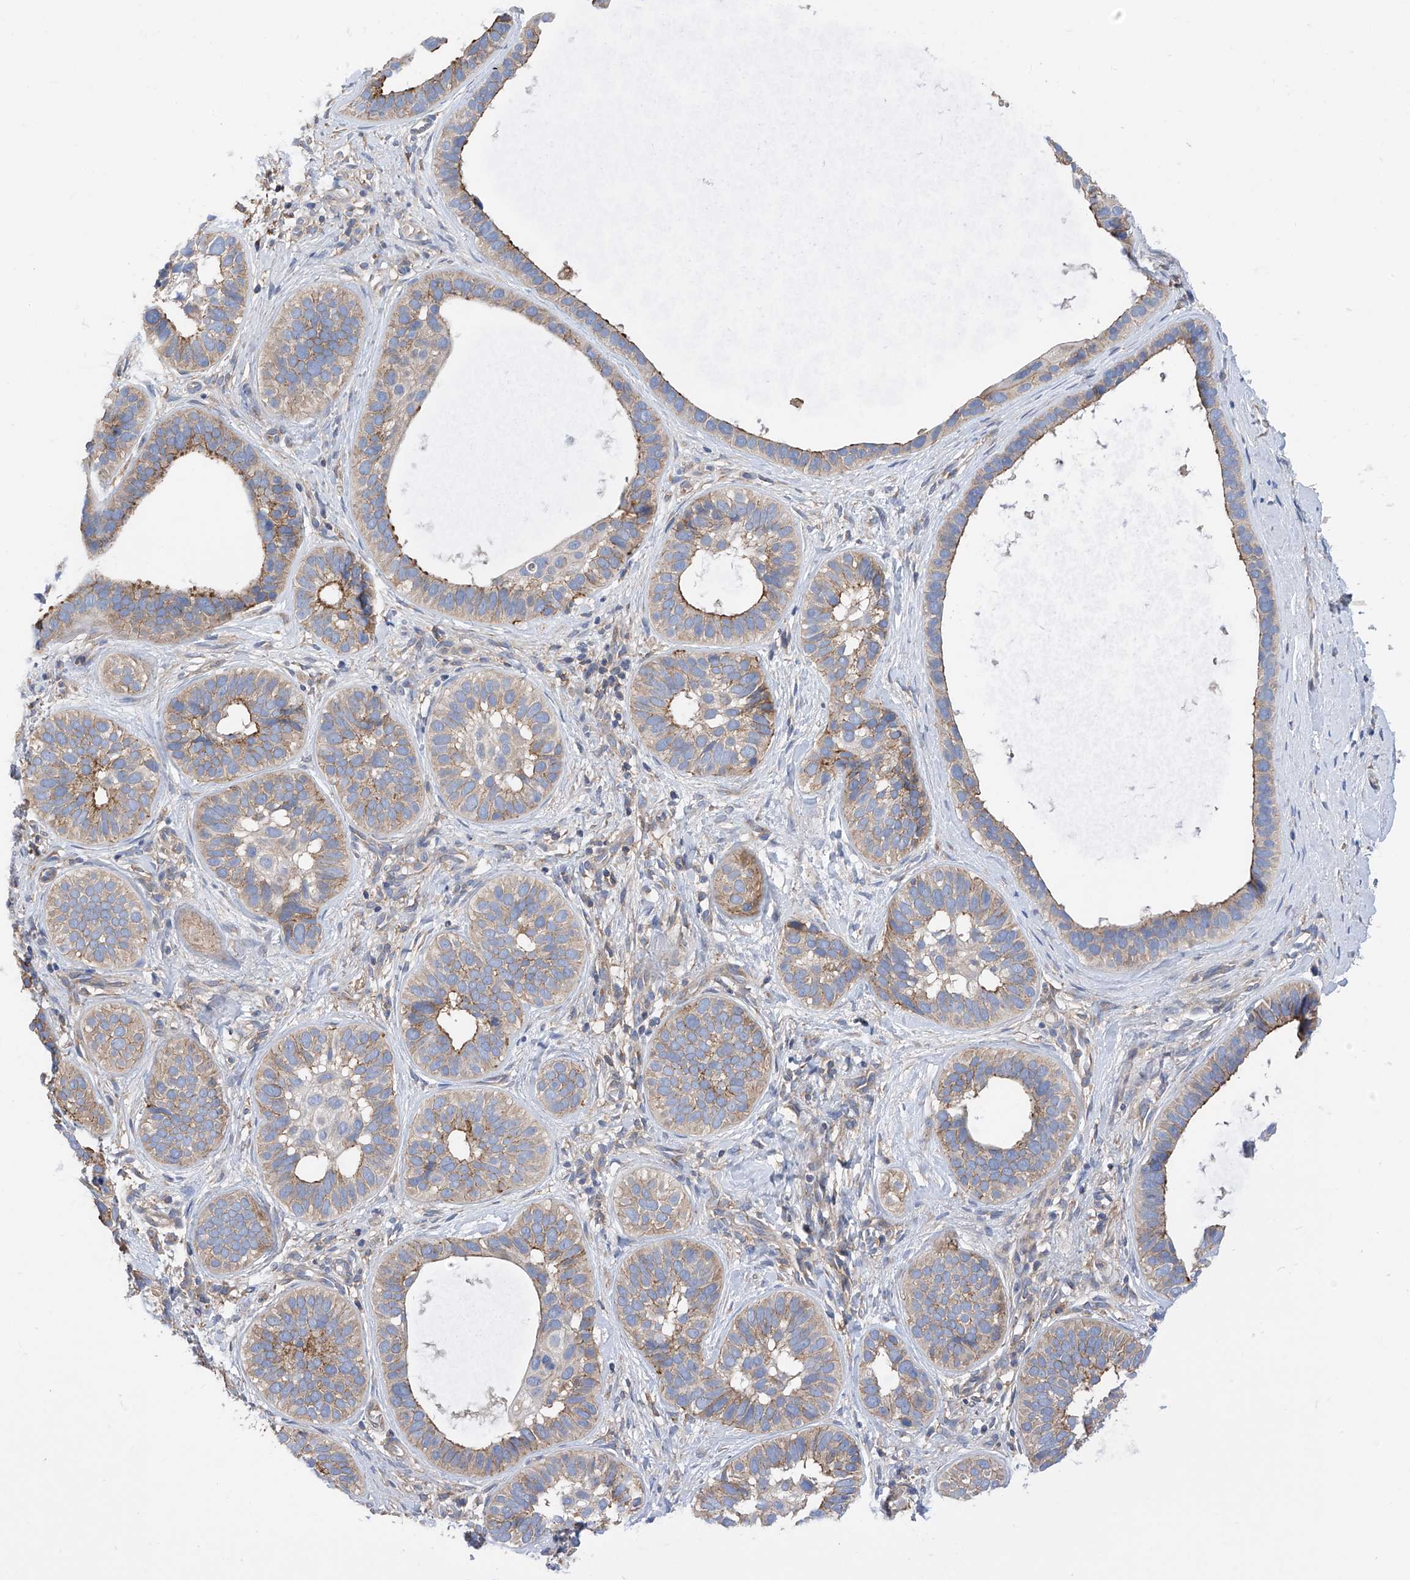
{"staining": {"intensity": "moderate", "quantity": "25%-75%", "location": "cytoplasmic/membranous"}, "tissue": "skin cancer", "cell_type": "Tumor cells", "image_type": "cancer", "snomed": [{"axis": "morphology", "description": "Basal cell carcinoma"}, {"axis": "topography", "description": "Skin"}], "caption": "Immunohistochemical staining of skin cancer shows medium levels of moderate cytoplasmic/membranous expression in about 25%-75% of tumor cells.", "gene": "P2RX7", "patient": {"sex": "male", "age": 62}}